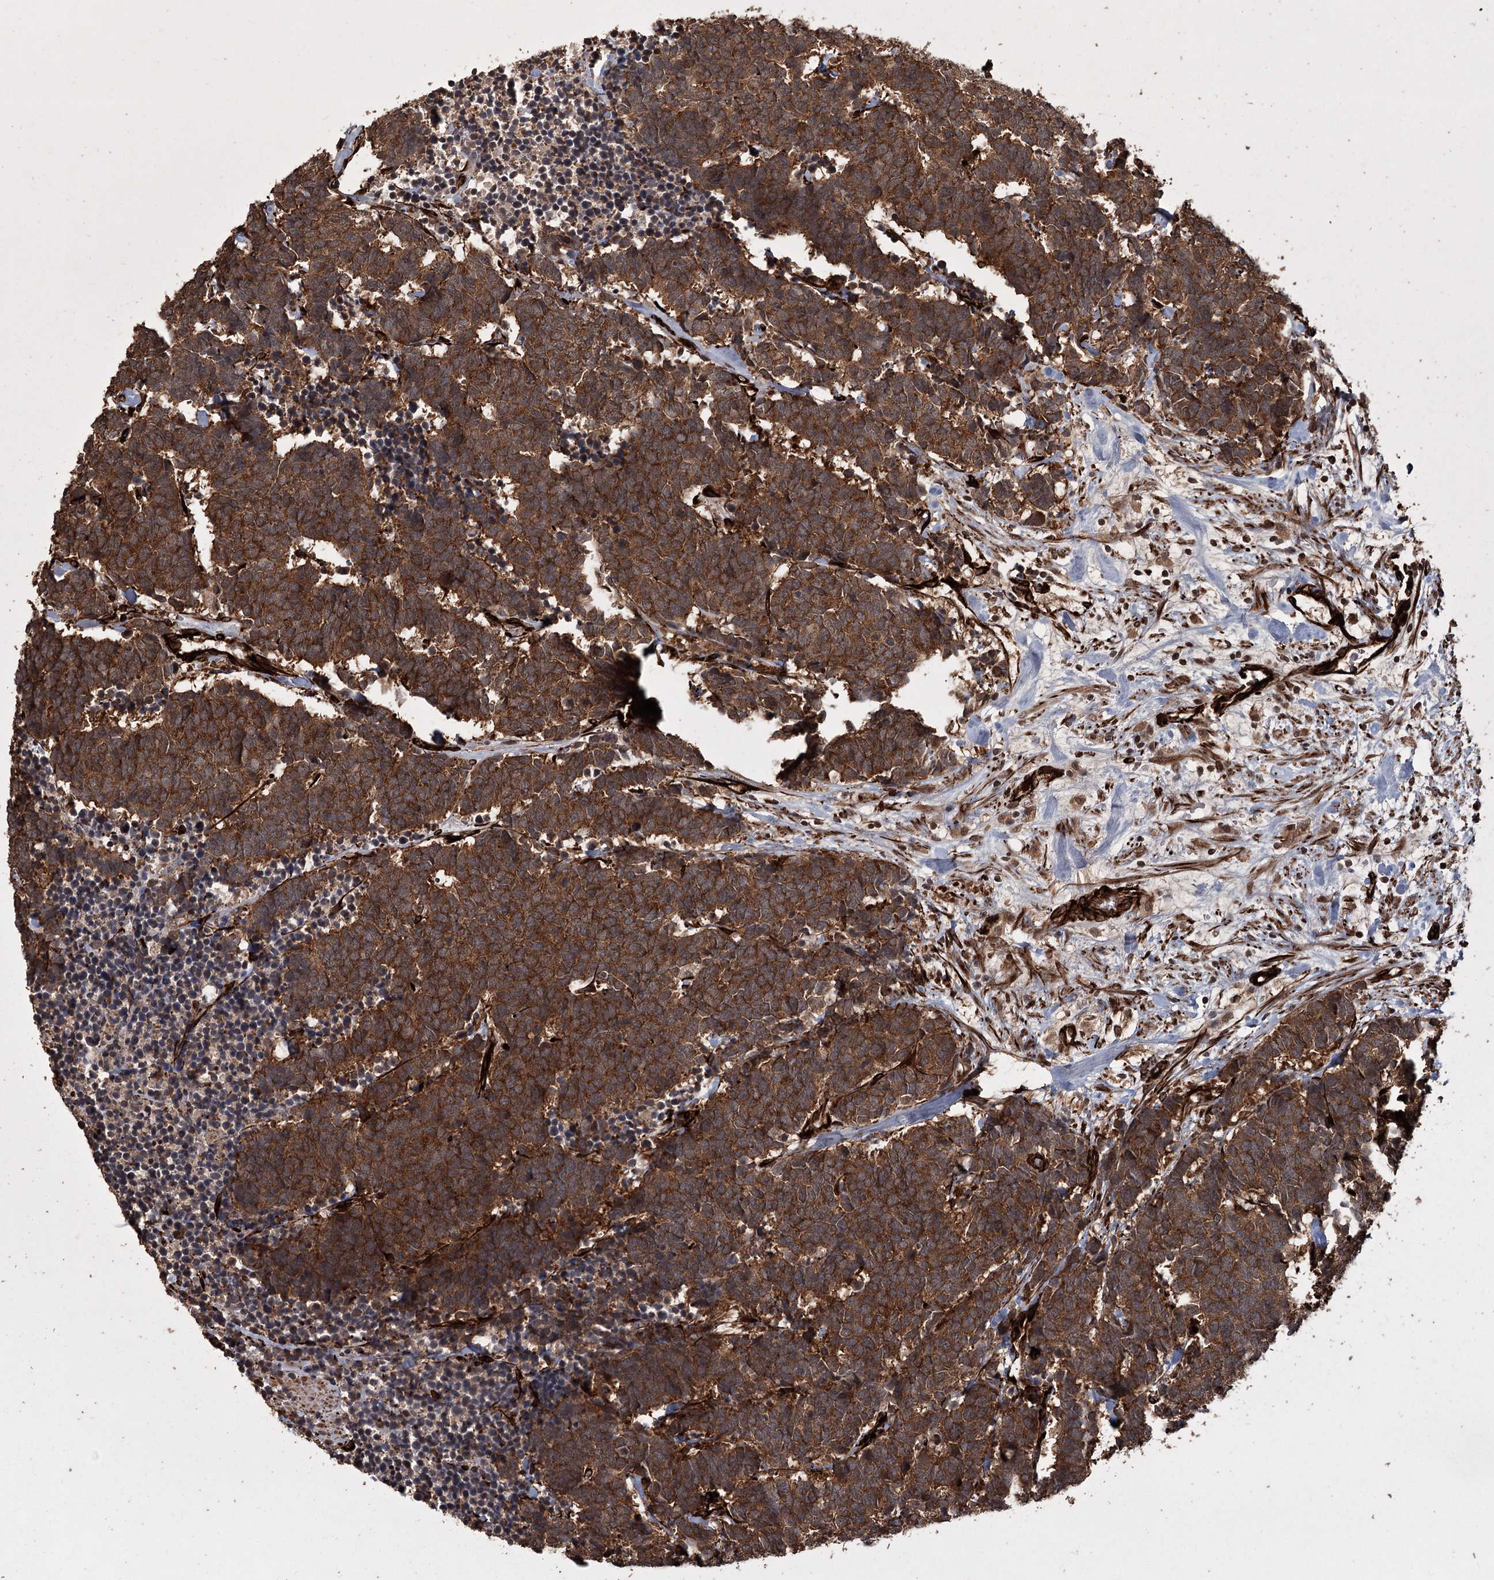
{"staining": {"intensity": "strong", "quantity": ">75%", "location": "cytoplasmic/membranous"}, "tissue": "carcinoid", "cell_type": "Tumor cells", "image_type": "cancer", "snomed": [{"axis": "morphology", "description": "Carcinoma, NOS"}, {"axis": "morphology", "description": "Carcinoid, malignant, NOS"}, {"axis": "topography", "description": "Urinary bladder"}], "caption": "Protein staining exhibits strong cytoplasmic/membranous expression in about >75% of tumor cells in carcinoid.", "gene": "RPAP3", "patient": {"sex": "male", "age": 57}}